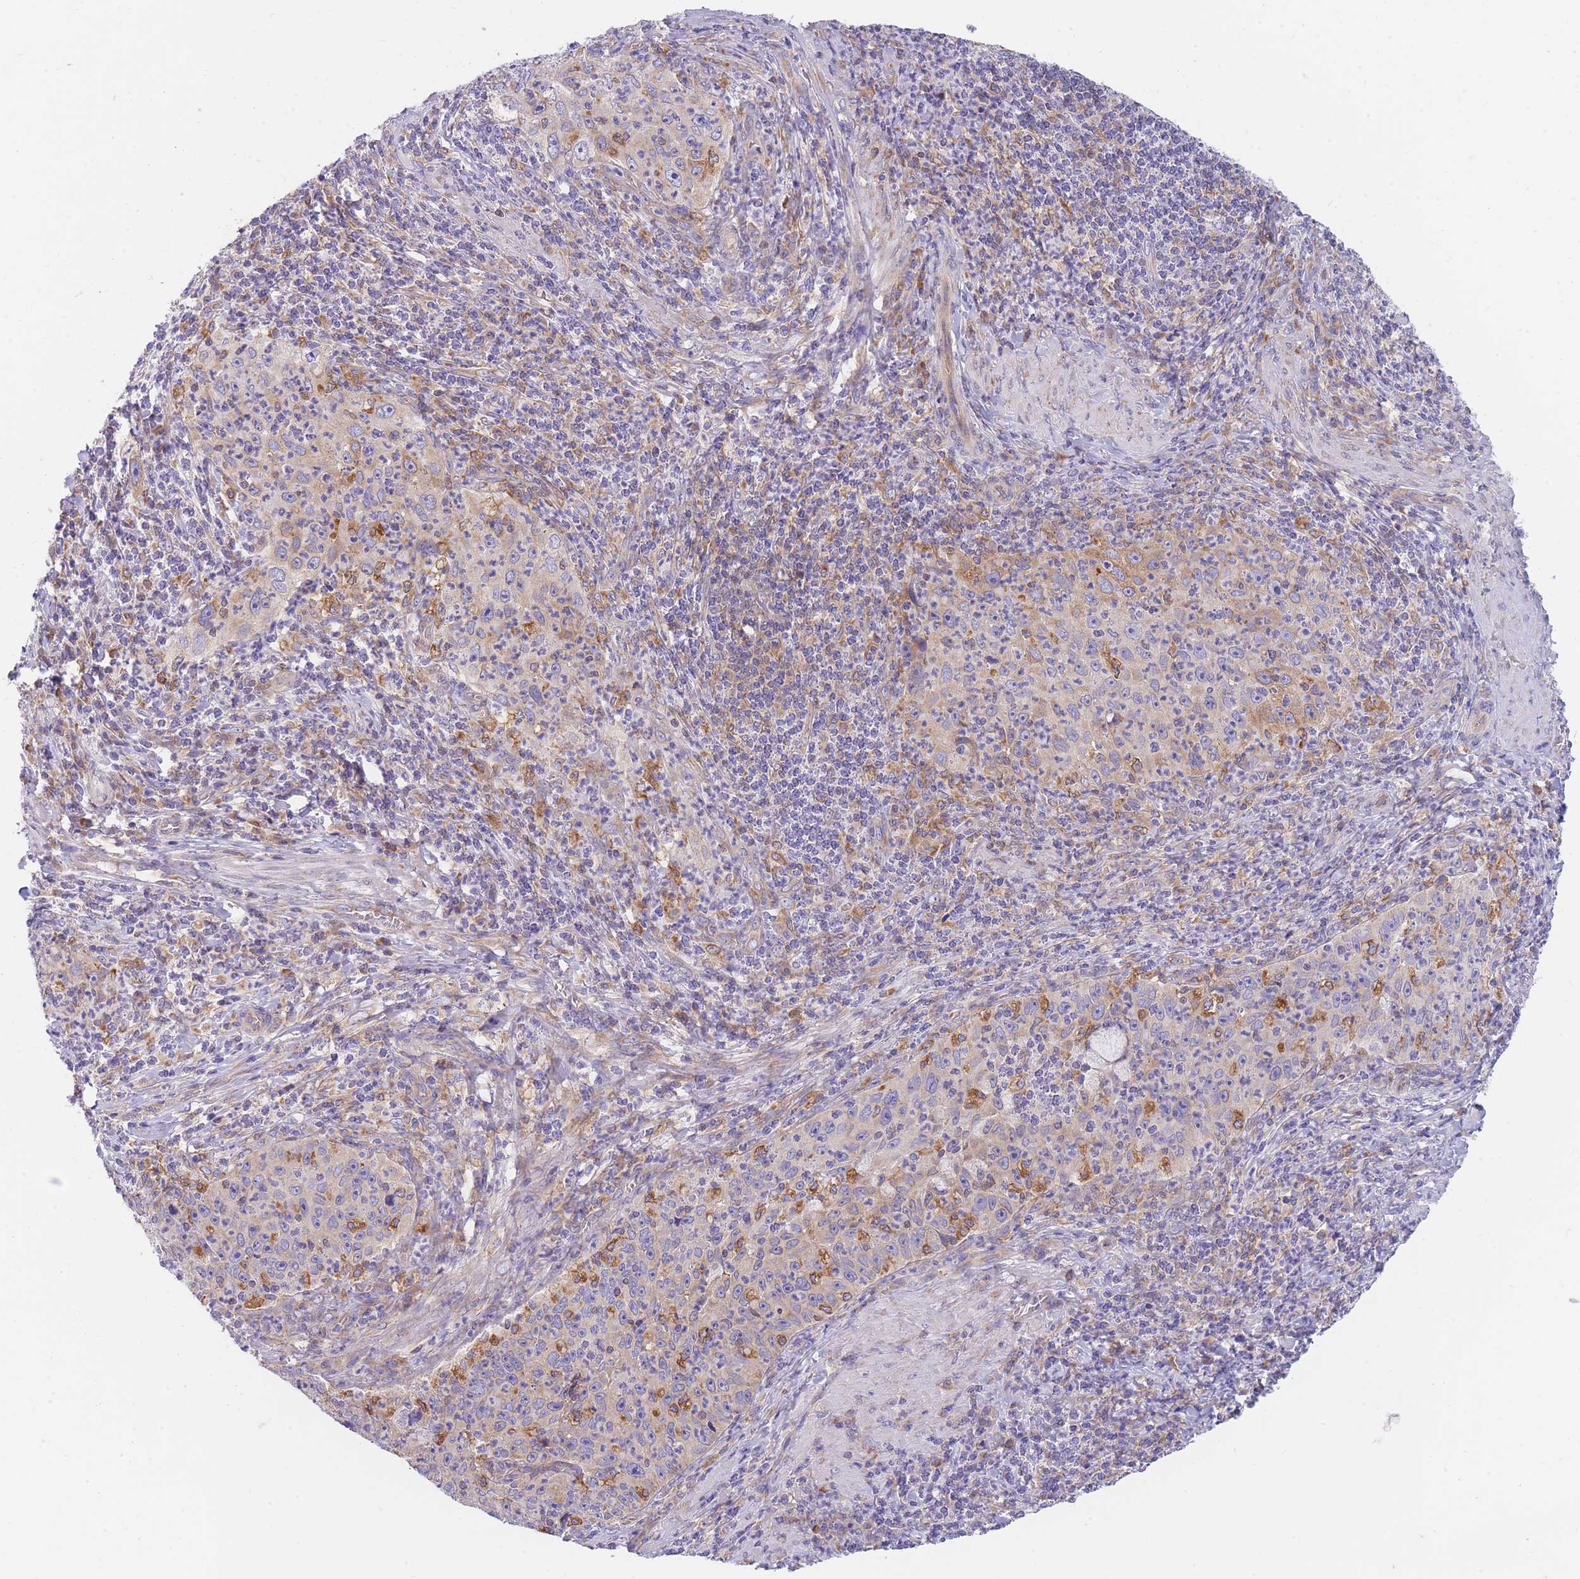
{"staining": {"intensity": "moderate", "quantity": "<25%", "location": "cytoplasmic/membranous"}, "tissue": "cervical cancer", "cell_type": "Tumor cells", "image_type": "cancer", "snomed": [{"axis": "morphology", "description": "Squamous cell carcinoma, NOS"}, {"axis": "topography", "description": "Cervix"}], "caption": "A brown stain labels moderate cytoplasmic/membranous staining of a protein in squamous cell carcinoma (cervical) tumor cells.", "gene": "SH2B2", "patient": {"sex": "female", "age": 30}}